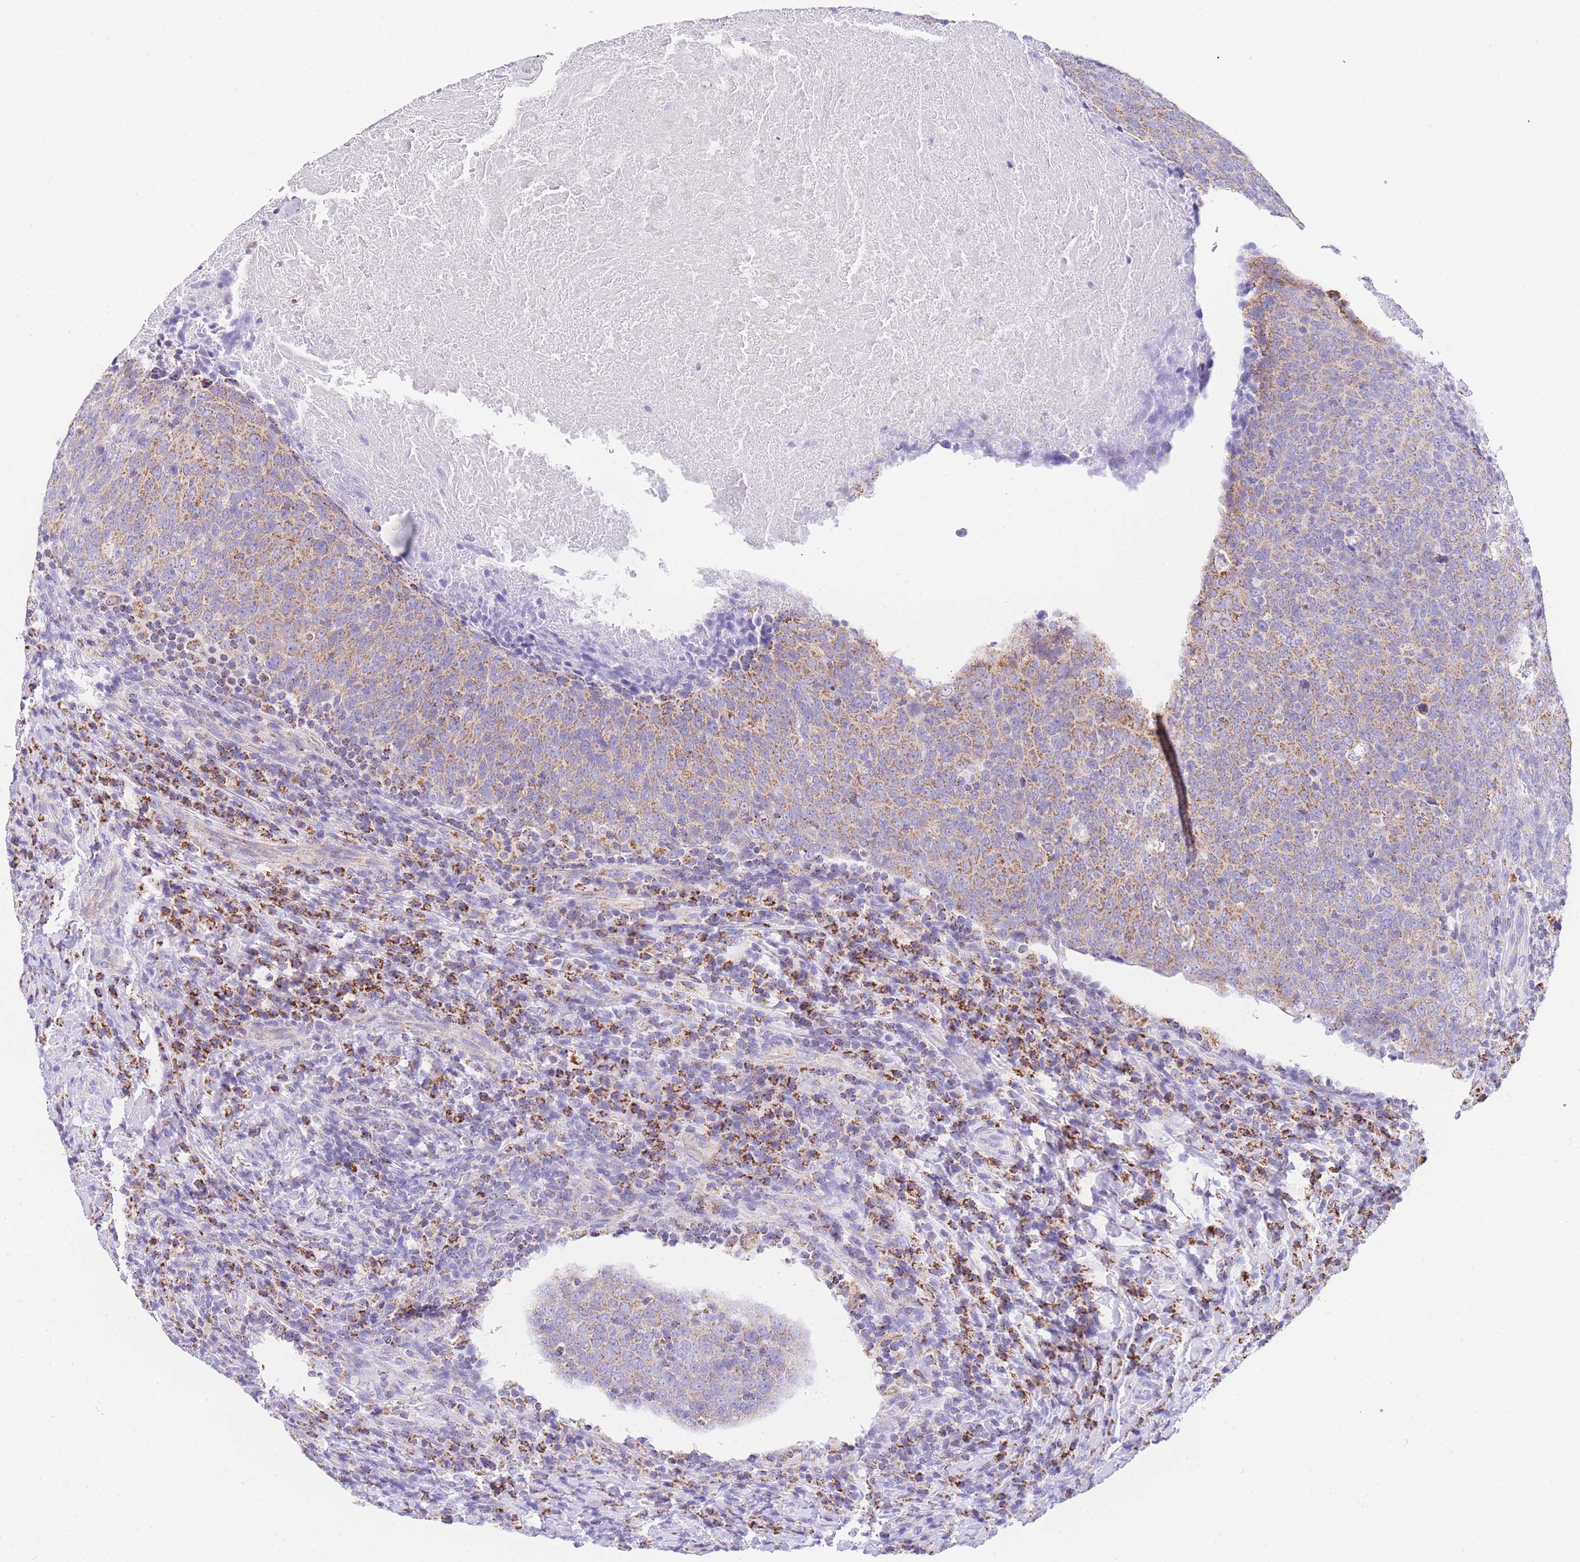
{"staining": {"intensity": "moderate", "quantity": "25%-75%", "location": "cytoplasmic/membranous"}, "tissue": "head and neck cancer", "cell_type": "Tumor cells", "image_type": "cancer", "snomed": [{"axis": "morphology", "description": "Squamous cell carcinoma, NOS"}, {"axis": "morphology", "description": "Squamous cell carcinoma, metastatic, NOS"}, {"axis": "topography", "description": "Lymph node"}, {"axis": "topography", "description": "Head-Neck"}], "caption": "Immunohistochemical staining of human squamous cell carcinoma (head and neck) reveals moderate cytoplasmic/membranous protein positivity in about 25%-75% of tumor cells.", "gene": "NKD2", "patient": {"sex": "male", "age": 62}}